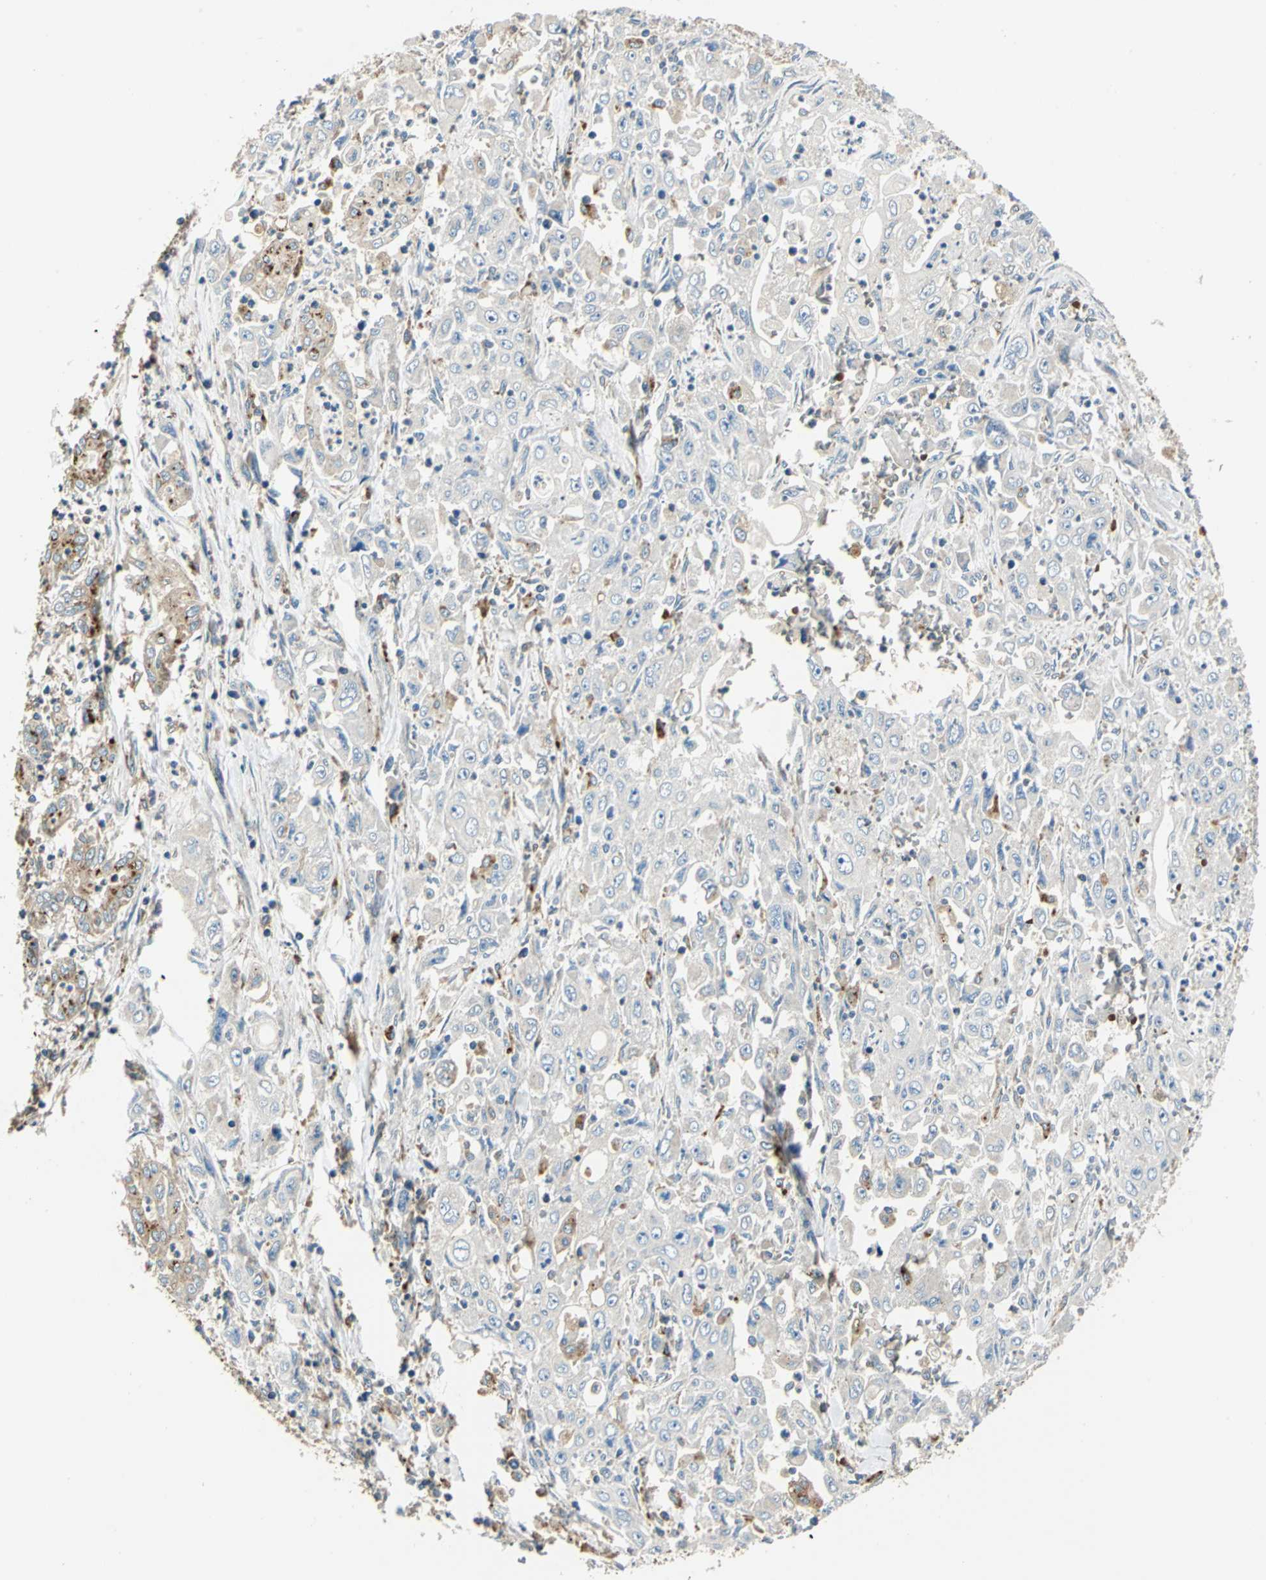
{"staining": {"intensity": "weak", "quantity": ">75%", "location": "cytoplasmic/membranous"}, "tissue": "pancreatic cancer", "cell_type": "Tumor cells", "image_type": "cancer", "snomed": [{"axis": "morphology", "description": "Adenocarcinoma, NOS"}, {"axis": "topography", "description": "Pancreas"}], "caption": "Protein staining shows weak cytoplasmic/membranous staining in approximately >75% of tumor cells in pancreatic cancer (adenocarcinoma). Nuclei are stained in blue.", "gene": "NIT1", "patient": {"sex": "male", "age": 70}}